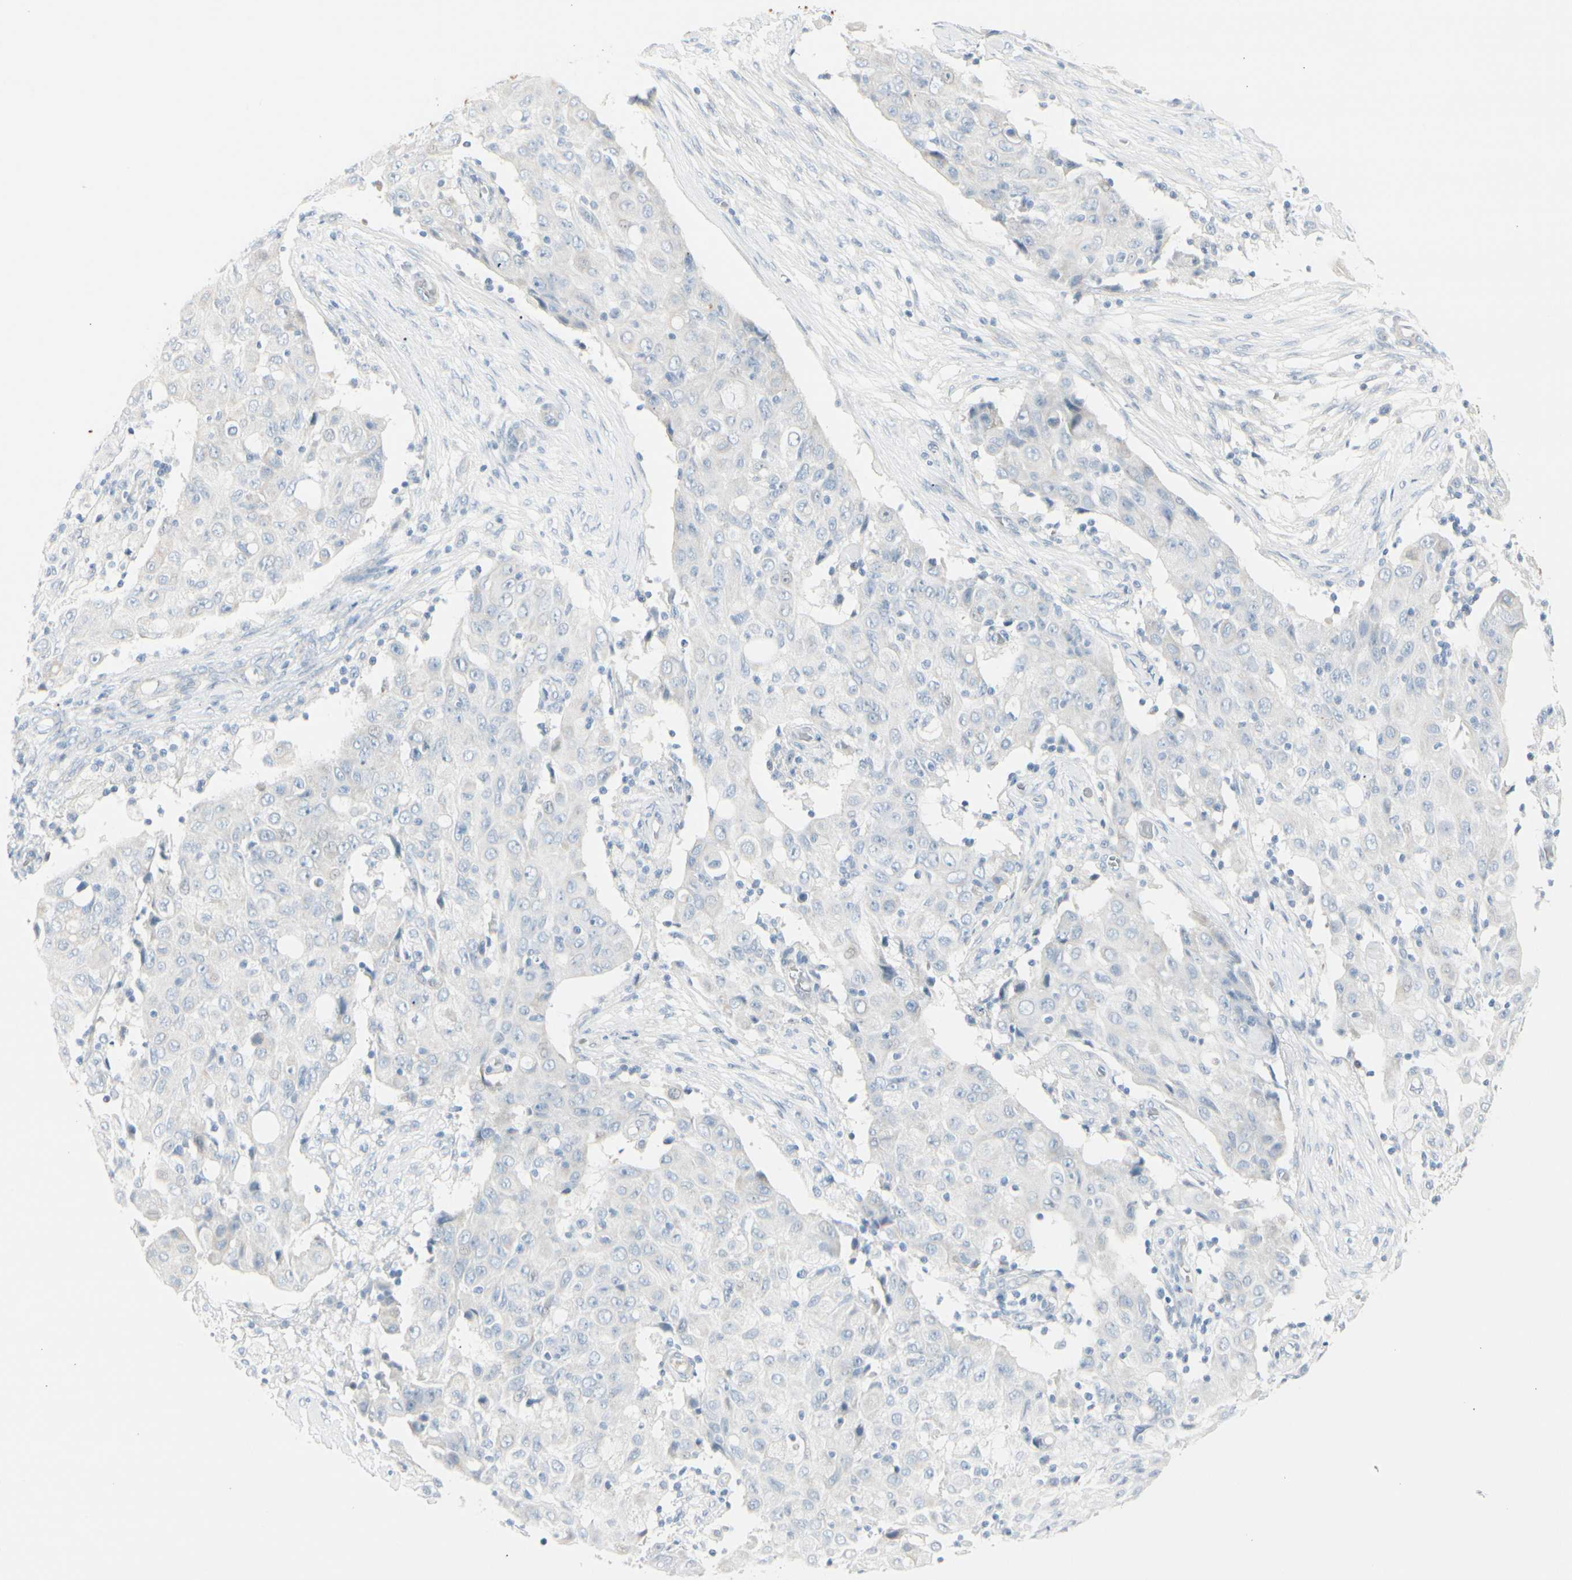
{"staining": {"intensity": "negative", "quantity": "none", "location": "none"}, "tissue": "ovarian cancer", "cell_type": "Tumor cells", "image_type": "cancer", "snomed": [{"axis": "morphology", "description": "Carcinoma, endometroid"}, {"axis": "topography", "description": "Ovary"}], "caption": "Human ovarian cancer (endometroid carcinoma) stained for a protein using immunohistochemistry (IHC) displays no positivity in tumor cells.", "gene": "CDHR5", "patient": {"sex": "female", "age": 42}}